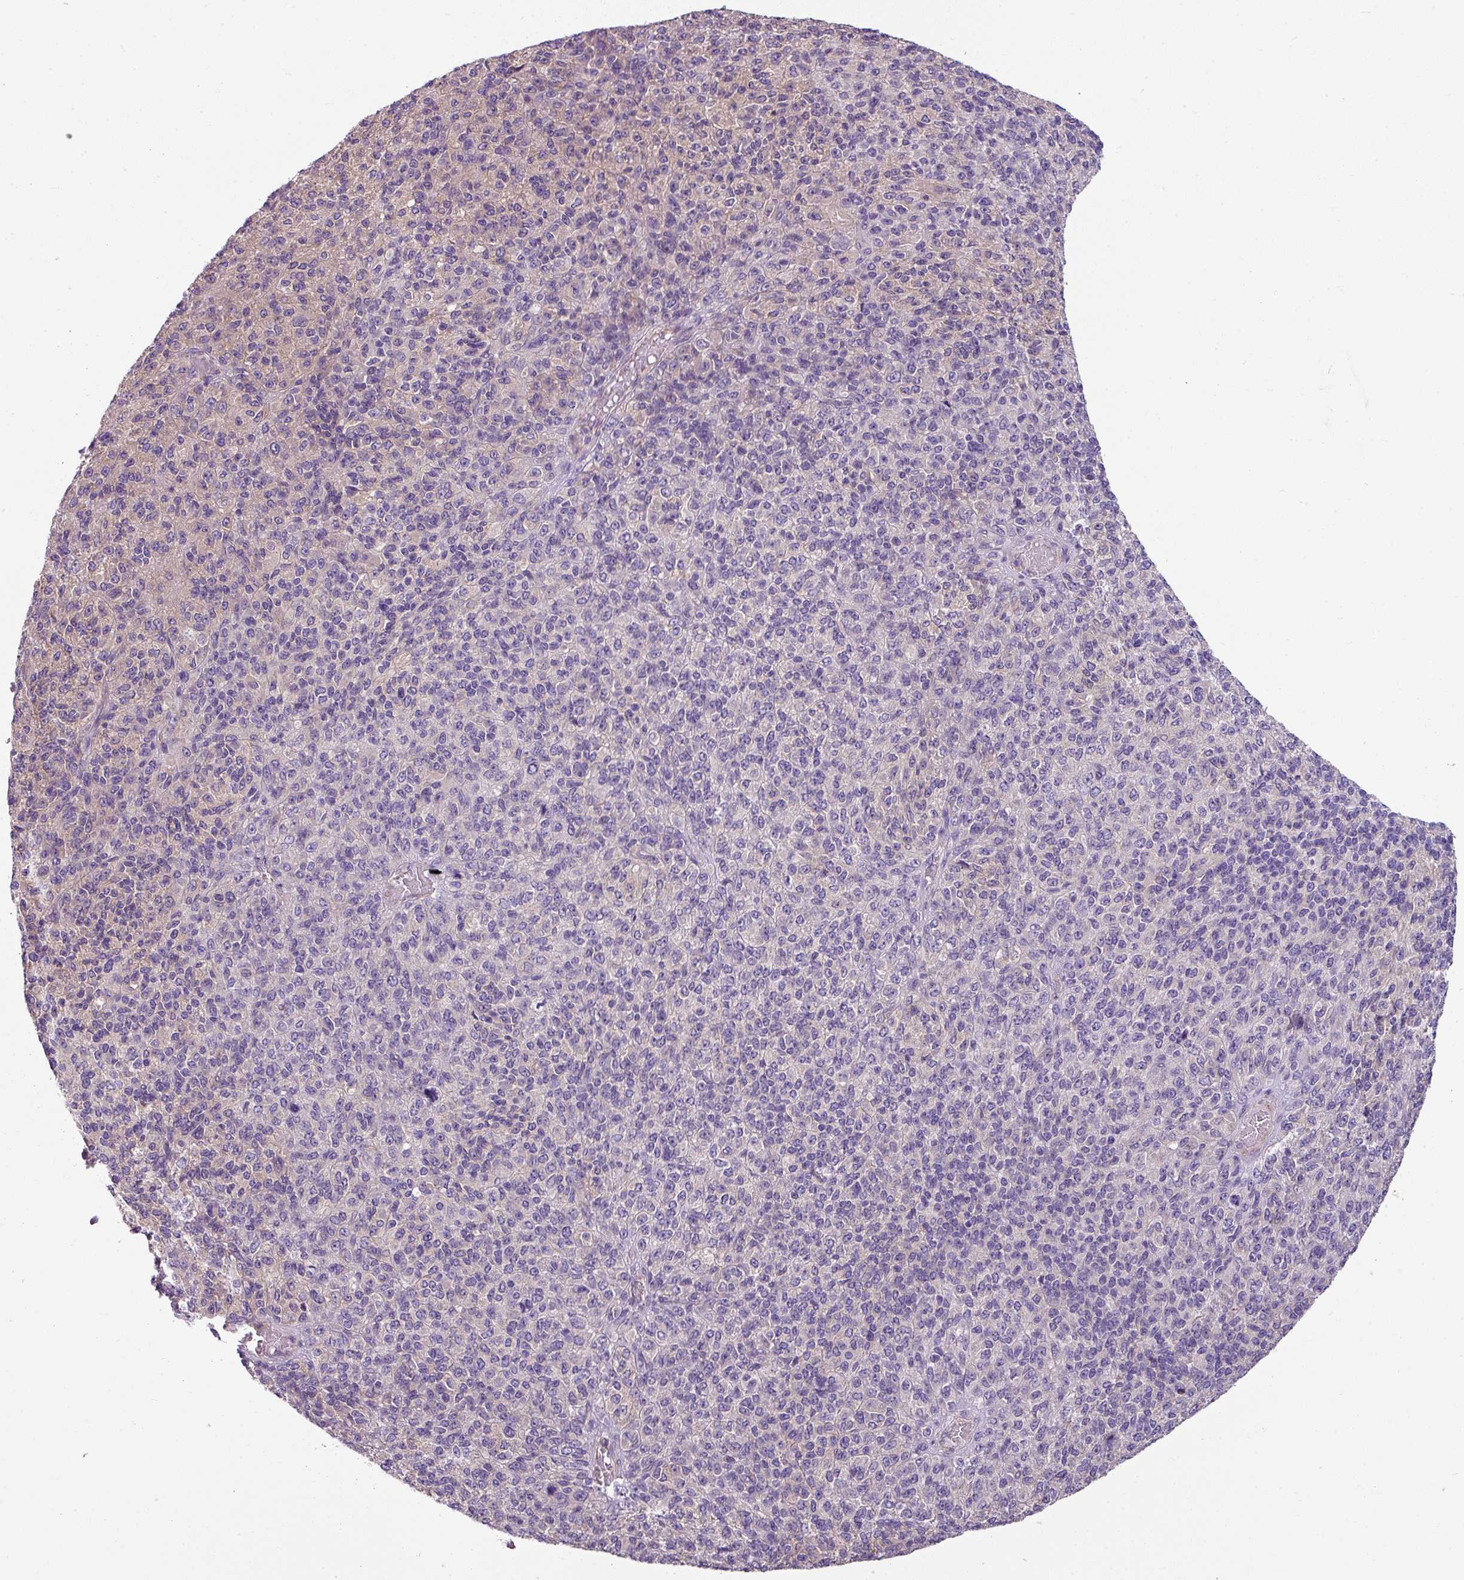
{"staining": {"intensity": "negative", "quantity": "none", "location": "none"}, "tissue": "melanoma", "cell_type": "Tumor cells", "image_type": "cancer", "snomed": [{"axis": "morphology", "description": "Malignant melanoma, Metastatic site"}, {"axis": "topography", "description": "Brain"}], "caption": "Human malignant melanoma (metastatic site) stained for a protein using immunohistochemistry (IHC) displays no staining in tumor cells.", "gene": "PALS2", "patient": {"sex": "female", "age": 56}}